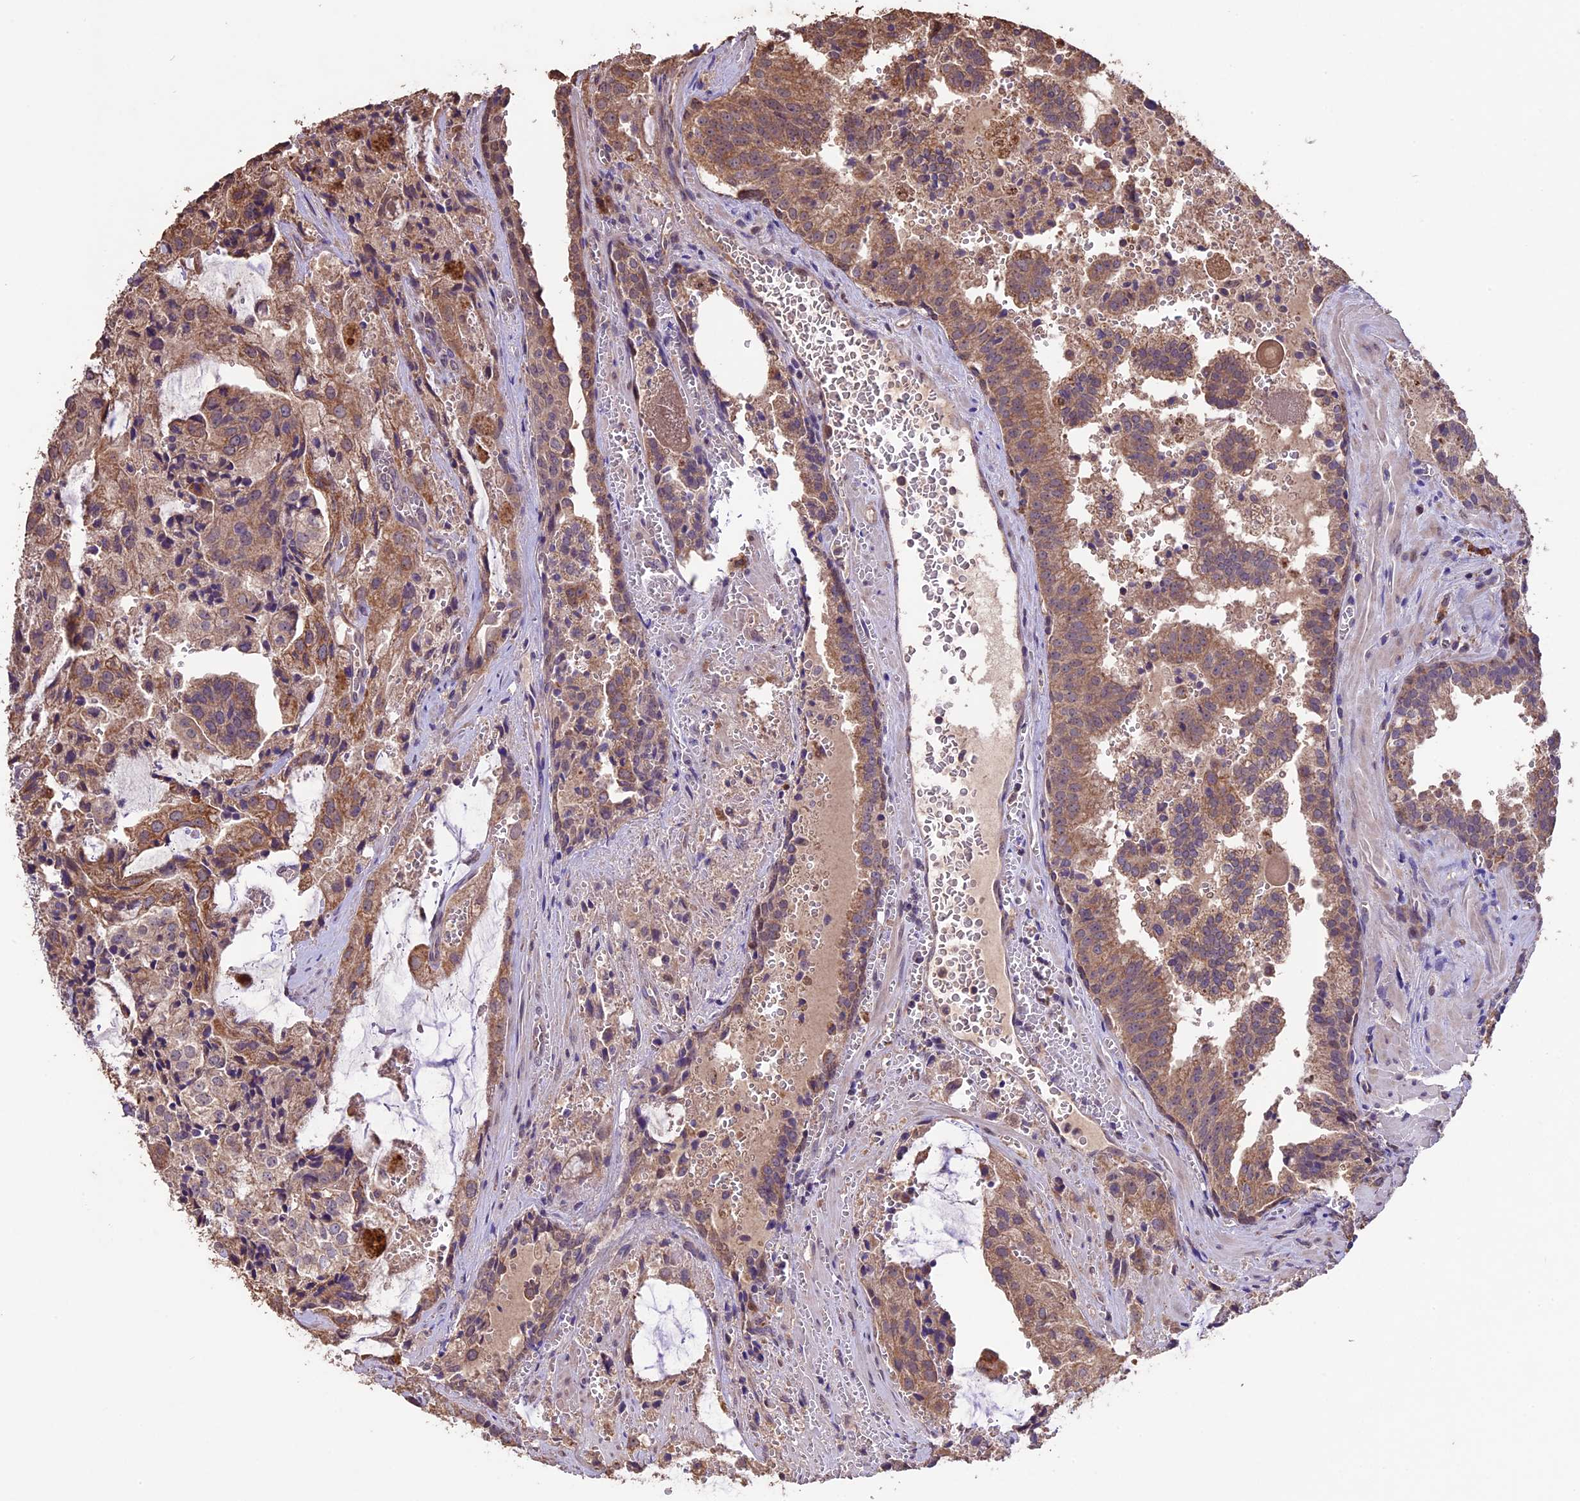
{"staining": {"intensity": "moderate", "quantity": ">75%", "location": "cytoplasmic/membranous"}, "tissue": "prostate cancer", "cell_type": "Tumor cells", "image_type": "cancer", "snomed": [{"axis": "morphology", "description": "Adenocarcinoma, High grade"}, {"axis": "topography", "description": "Prostate"}], "caption": "Immunohistochemical staining of human prostate adenocarcinoma (high-grade) reveals medium levels of moderate cytoplasmic/membranous protein staining in about >75% of tumor cells.", "gene": "DIS3L", "patient": {"sex": "male", "age": 68}}